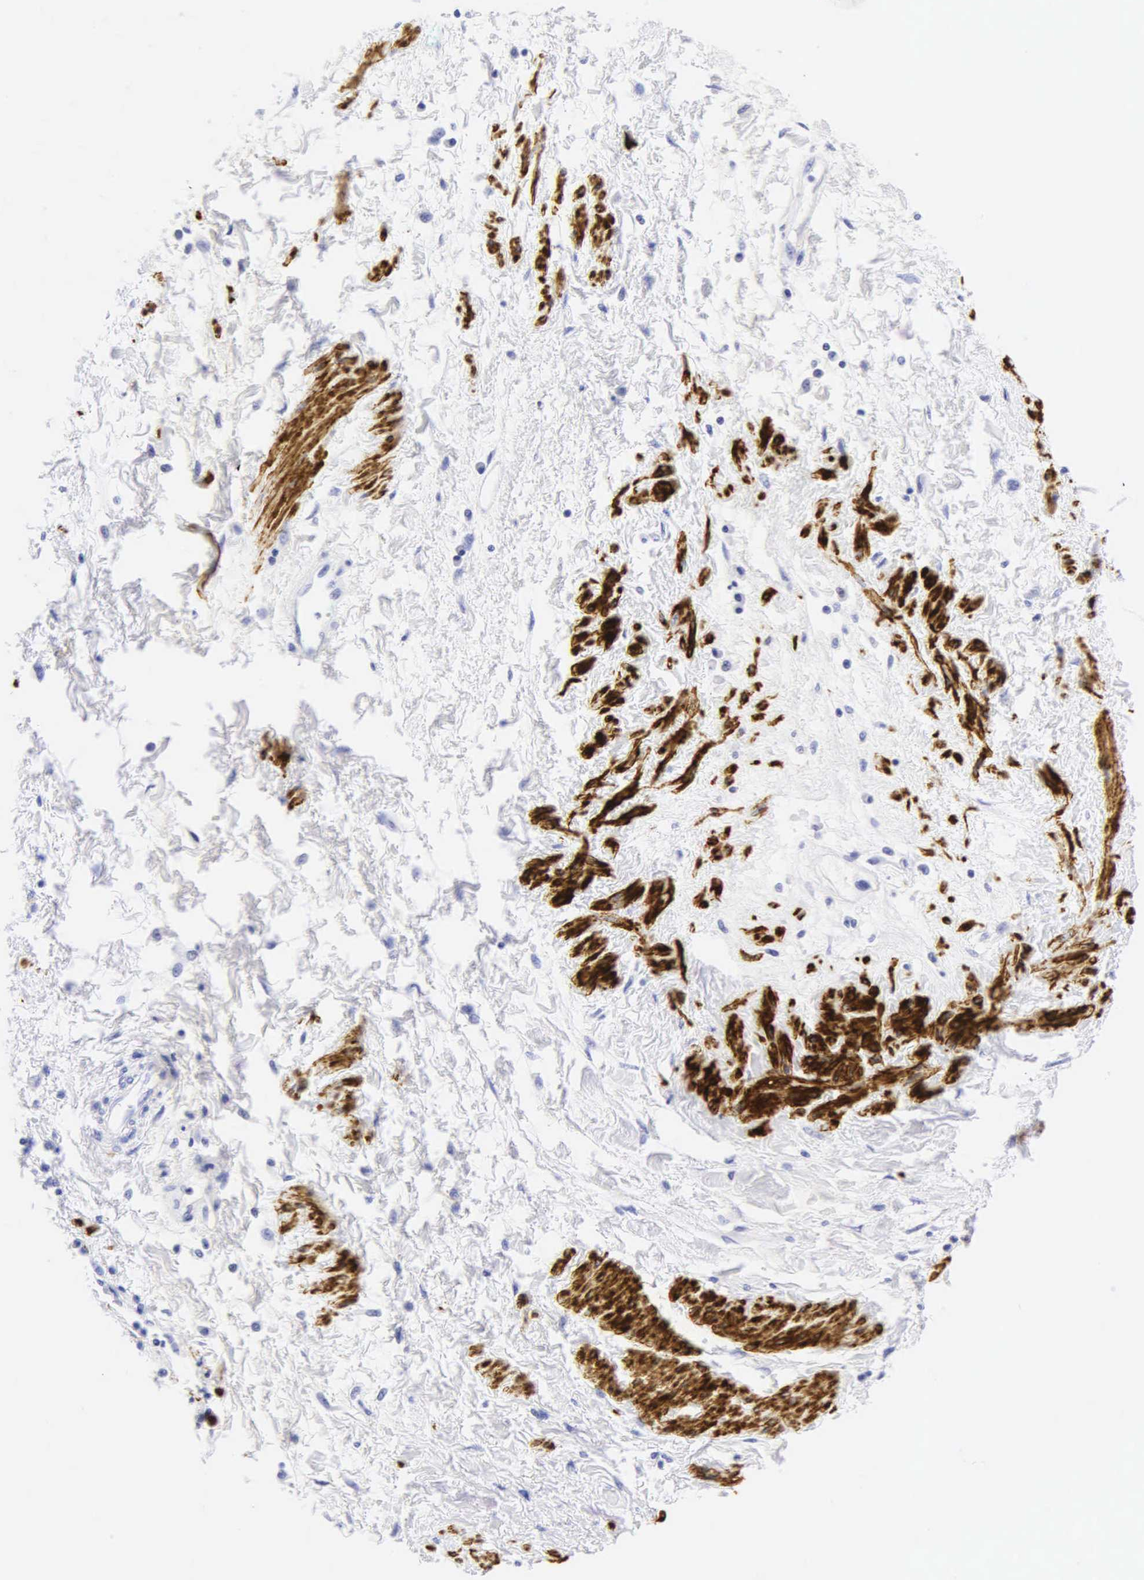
{"staining": {"intensity": "negative", "quantity": "none", "location": "none"}, "tissue": "cervical cancer", "cell_type": "Tumor cells", "image_type": "cancer", "snomed": [{"axis": "morphology", "description": "Squamous cell carcinoma, NOS"}, {"axis": "topography", "description": "Cervix"}], "caption": "A photomicrograph of human cervical cancer is negative for staining in tumor cells.", "gene": "DES", "patient": {"sex": "female", "age": 57}}